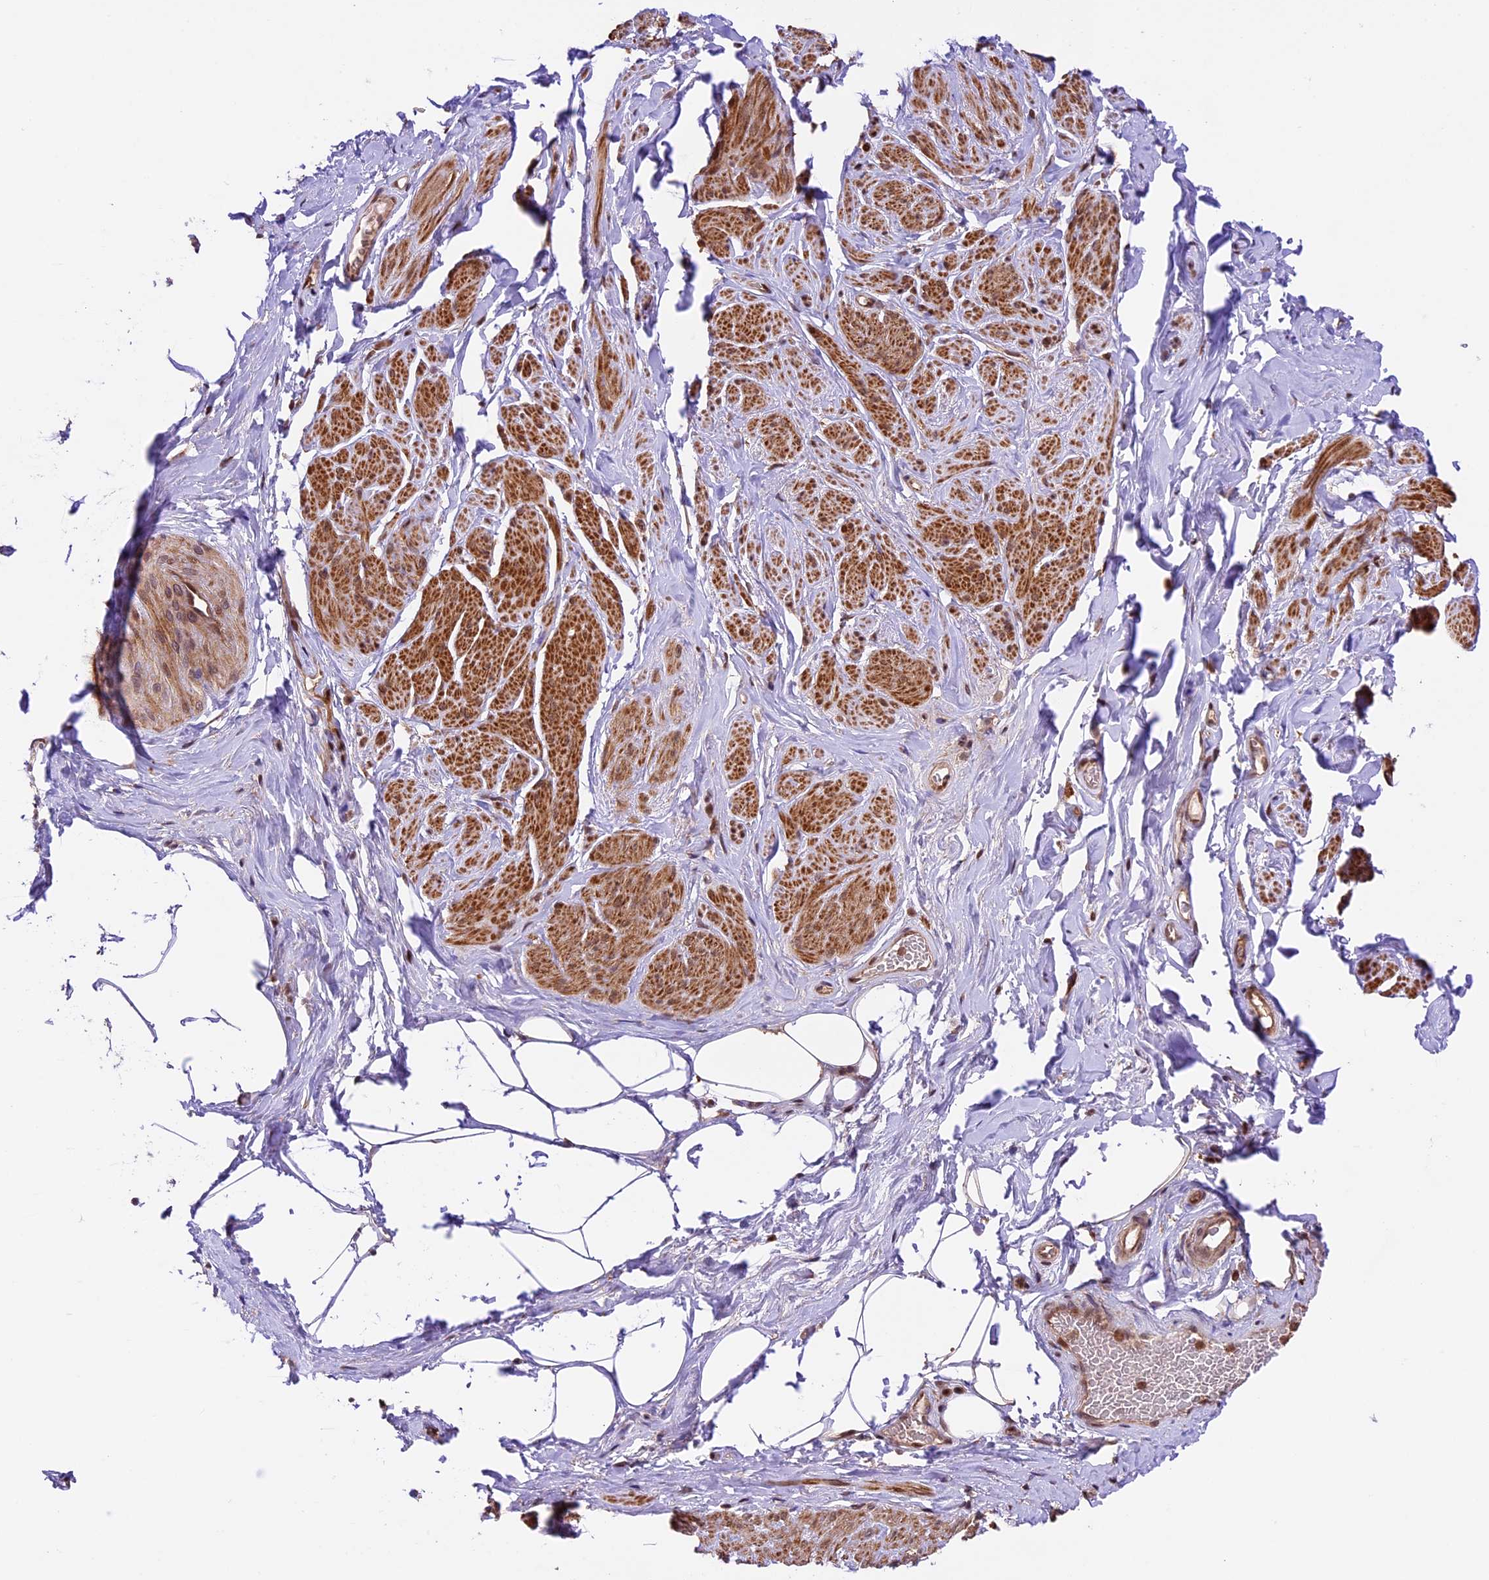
{"staining": {"intensity": "moderate", "quantity": "25%-75%", "location": "cytoplasmic/membranous,nuclear"}, "tissue": "smooth muscle", "cell_type": "Smooth muscle cells", "image_type": "normal", "snomed": [{"axis": "morphology", "description": "Normal tissue, NOS"}, {"axis": "topography", "description": "Smooth muscle"}, {"axis": "topography", "description": "Peripheral nerve tissue"}], "caption": "This histopathology image demonstrates immunohistochemistry staining of normal smooth muscle, with medium moderate cytoplasmic/membranous,nuclear positivity in about 25%-75% of smooth muscle cells.", "gene": "DHX38", "patient": {"sex": "male", "age": 69}}